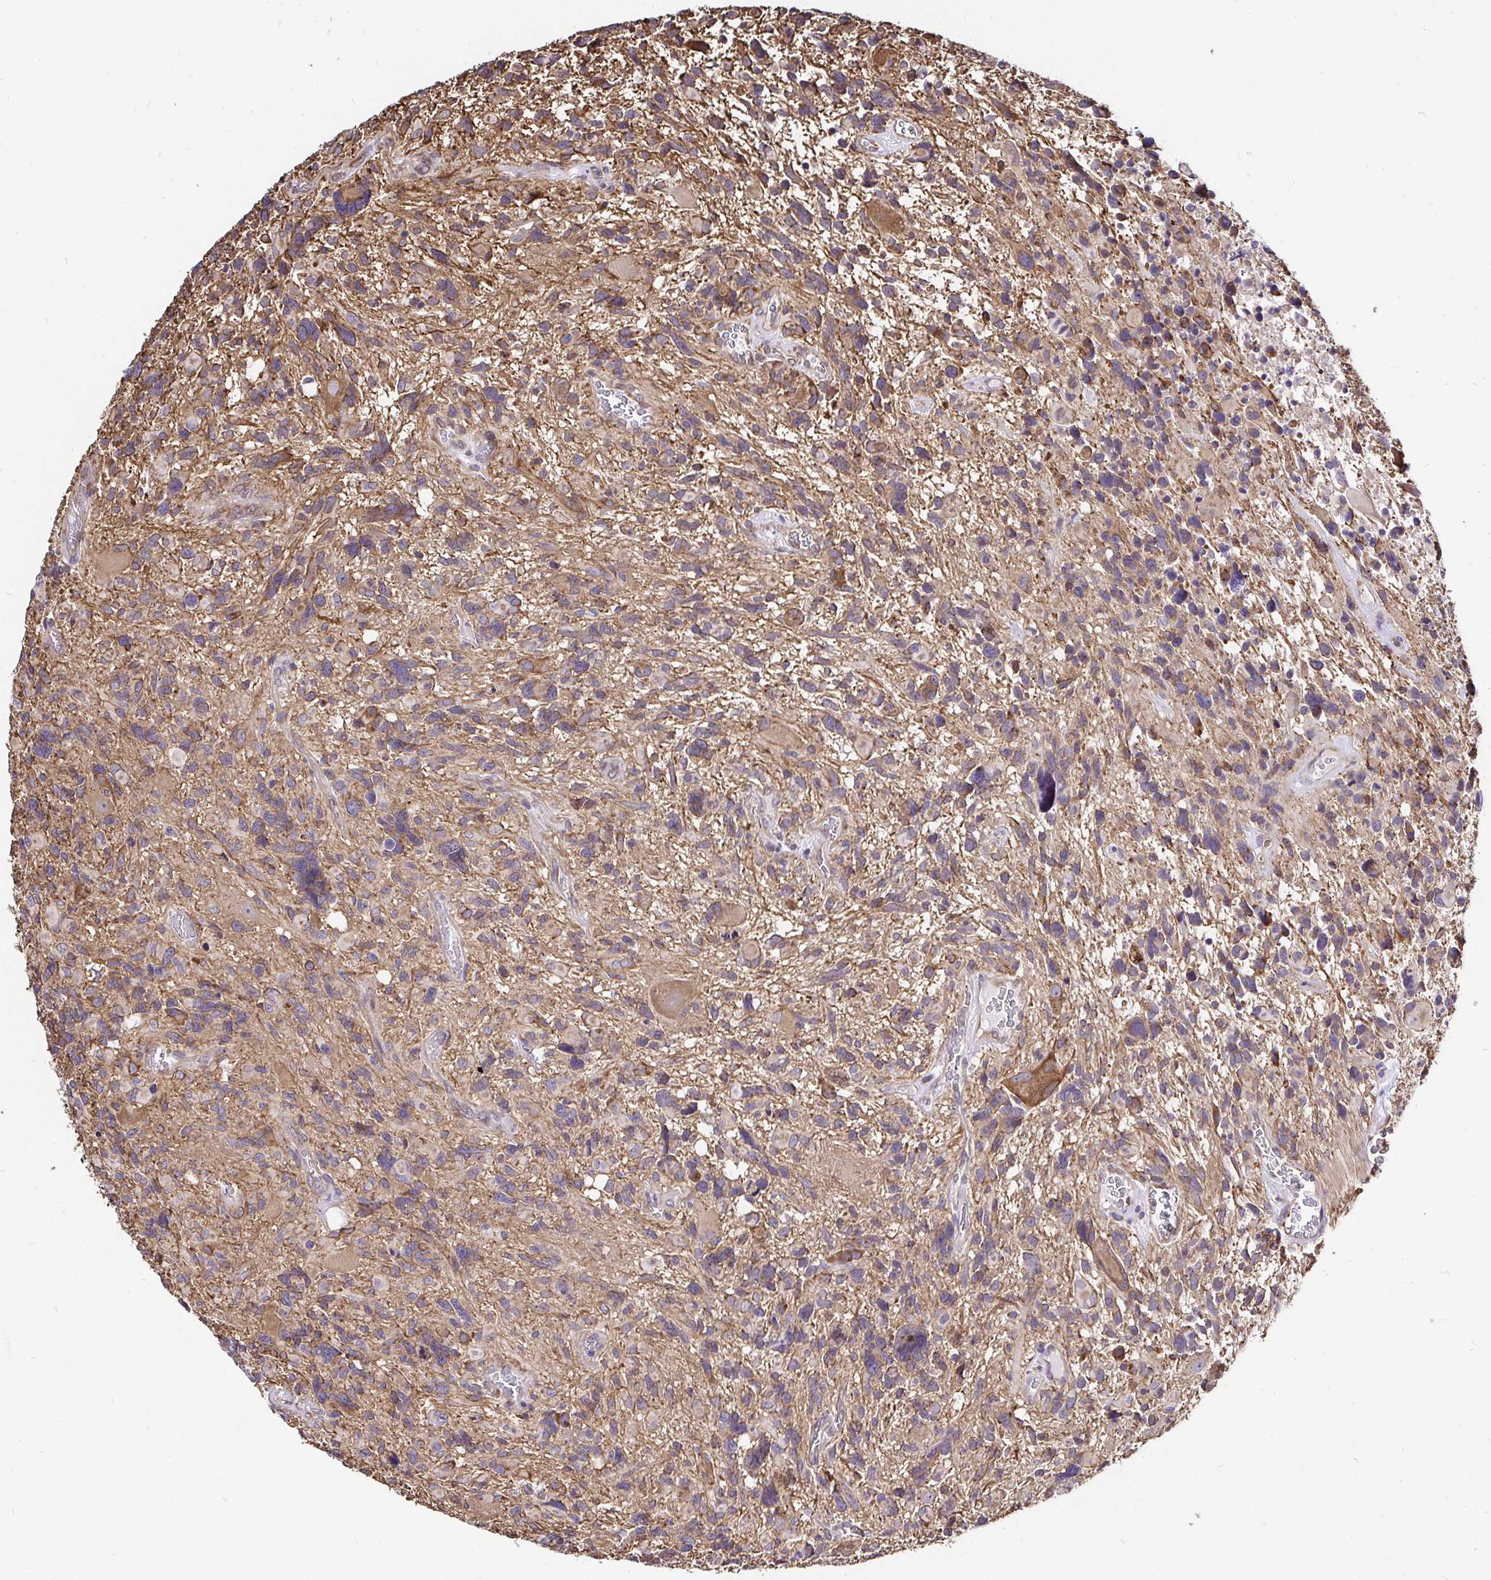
{"staining": {"intensity": "weak", "quantity": "25%-75%", "location": "cytoplasmic/membranous"}, "tissue": "glioma", "cell_type": "Tumor cells", "image_type": "cancer", "snomed": [{"axis": "morphology", "description": "Glioma, malignant, High grade"}, {"axis": "topography", "description": "Brain"}], "caption": "Protein expression analysis of human glioma reveals weak cytoplasmic/membranous expression in approximately 25%-75% of tumor cells.", "gene": "CCDC122", "patient": {"sex": "male", "age": 49}}